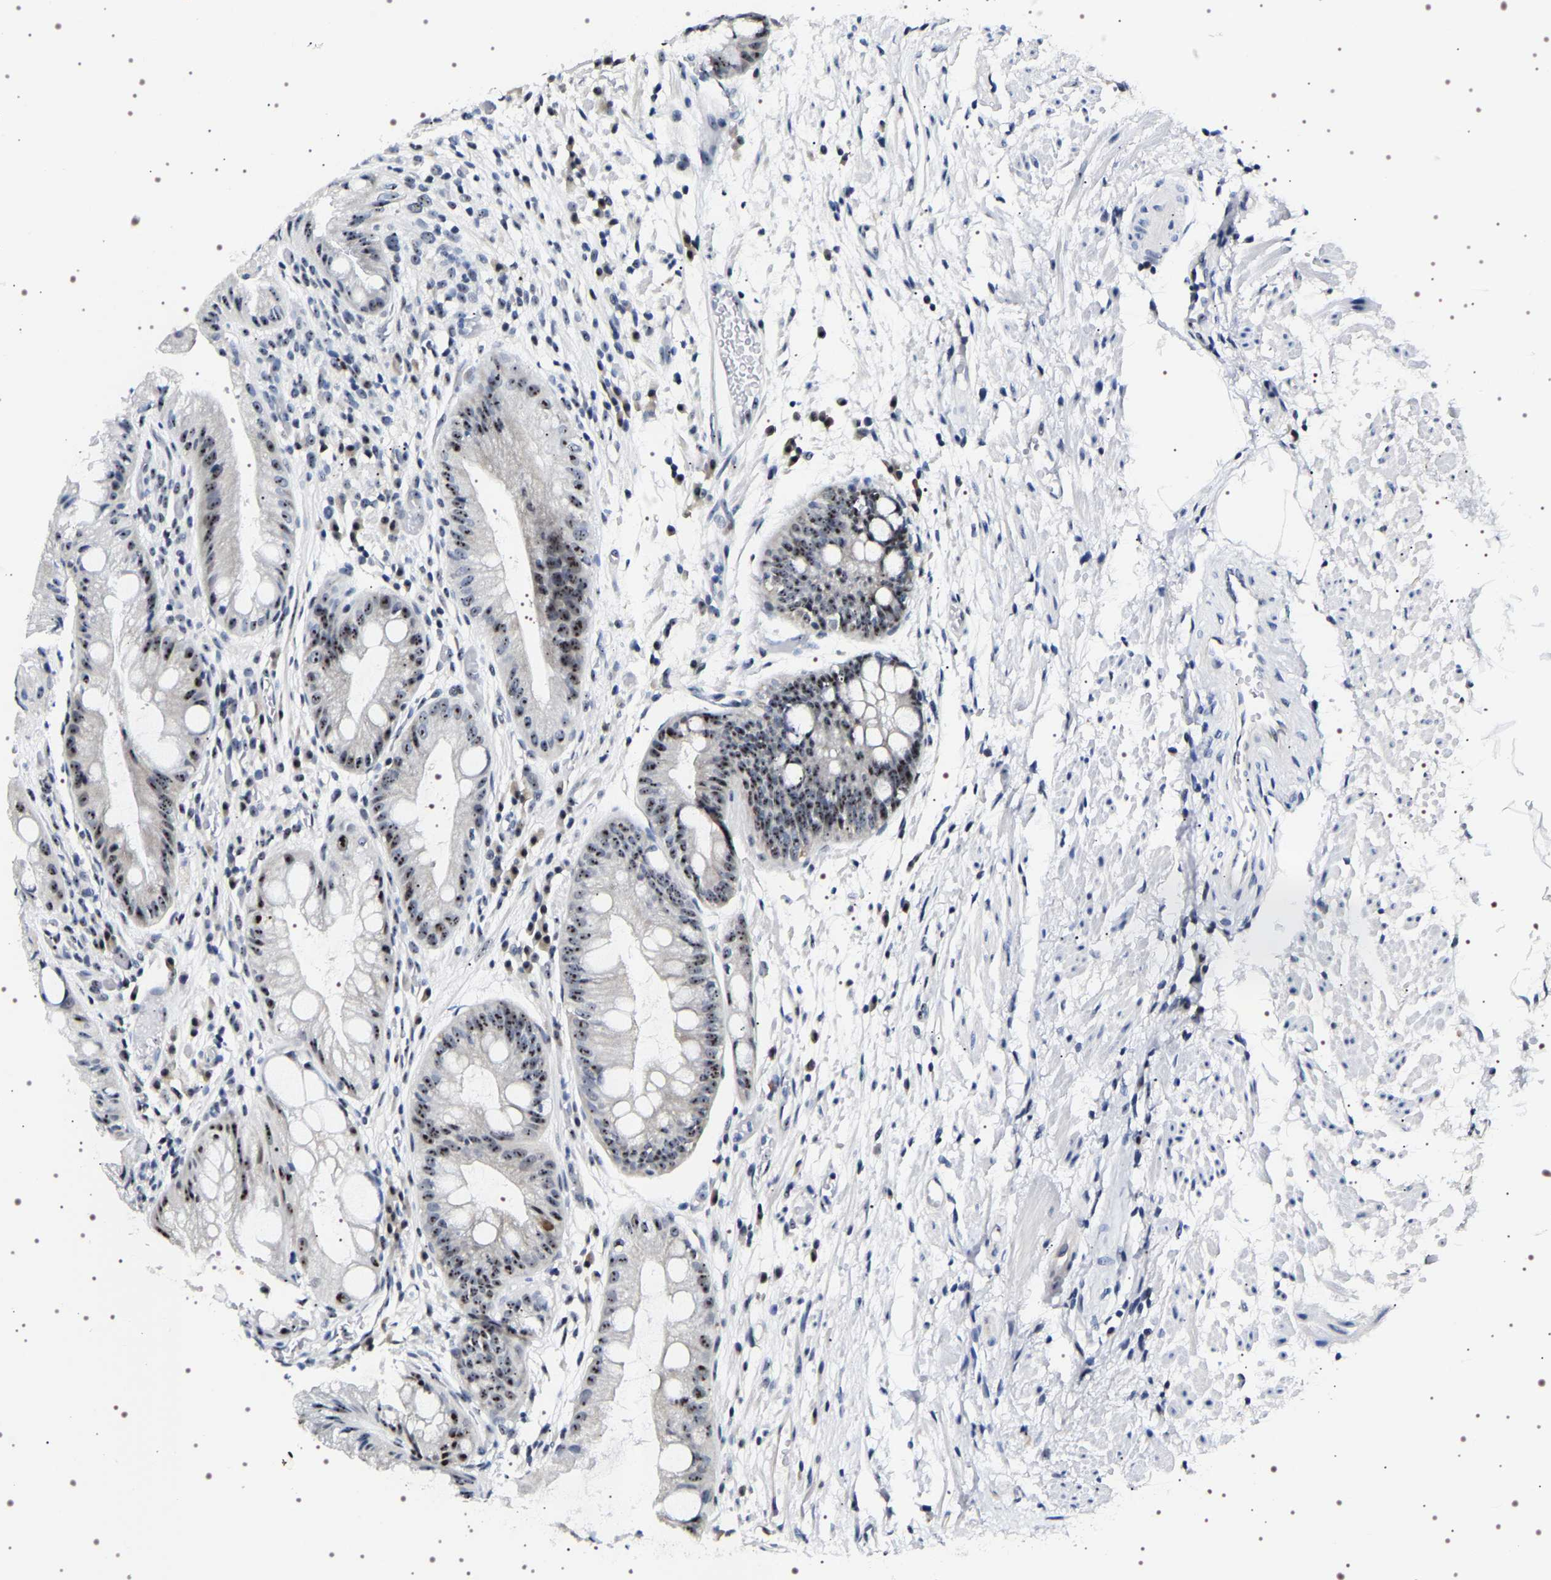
{"staining": {"intensity": "strong", "quantity": "25%-75%", "location": "cytoplasmic/membranous,nuclear"}, "tissue": "stomach", "cell_type": "Glandular cells", "image_type": "normal", "snomed": [{"axis": "morphology", "description": "Normal tissue, NOS"}, {"axis": "topography", "description": "Stomach, upper"}], "caption": "Brown immunohistochemical staining in unremarkable human stomach reveals strong cytoplasmic/membranous,nuclear positivity in about 25%-75% of glandular cells. Nuclei are stained in blue.", "gene": "GNL3", "patient": {"sex": "male", "age": 72}}